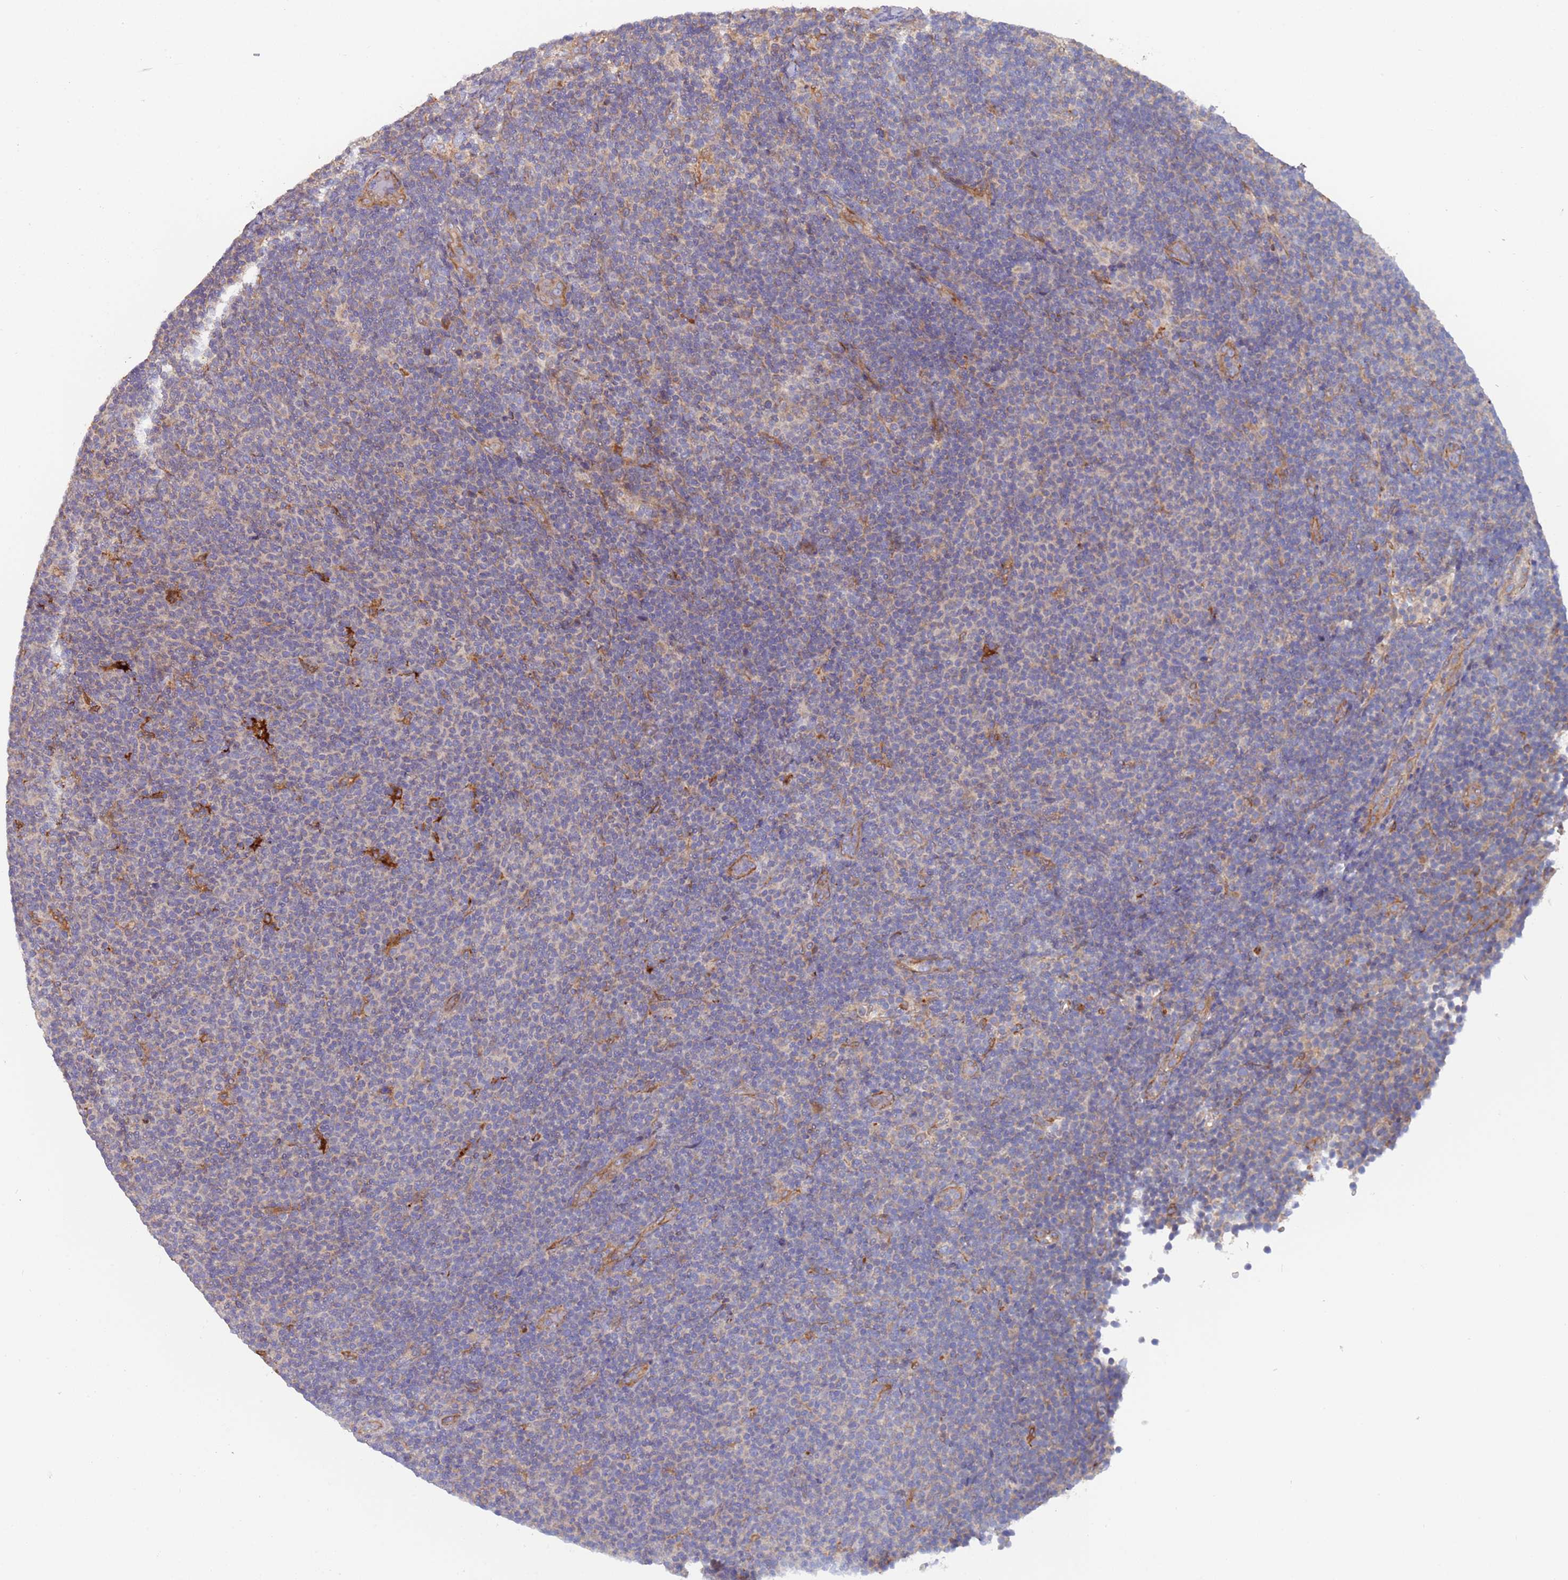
{"staining": {"intensity": "negative", "quantity": "none", "location": "none"}, "tissue": "lymphoma", "cell_type": "Tumor cells", "image_type": "cancer", "snomed": [{"axis": "morphology", "description": "Malignant lymphoma, non-Hodgkin's type, Low grade"}, {"axis": "topography", "description": "Lymph node"}], "caption": "Protein analysis of lymphoma displays no significant staining in tumor cells.", "gene": "MALRD1", "patient": {"sex": "male", "age": 66}}